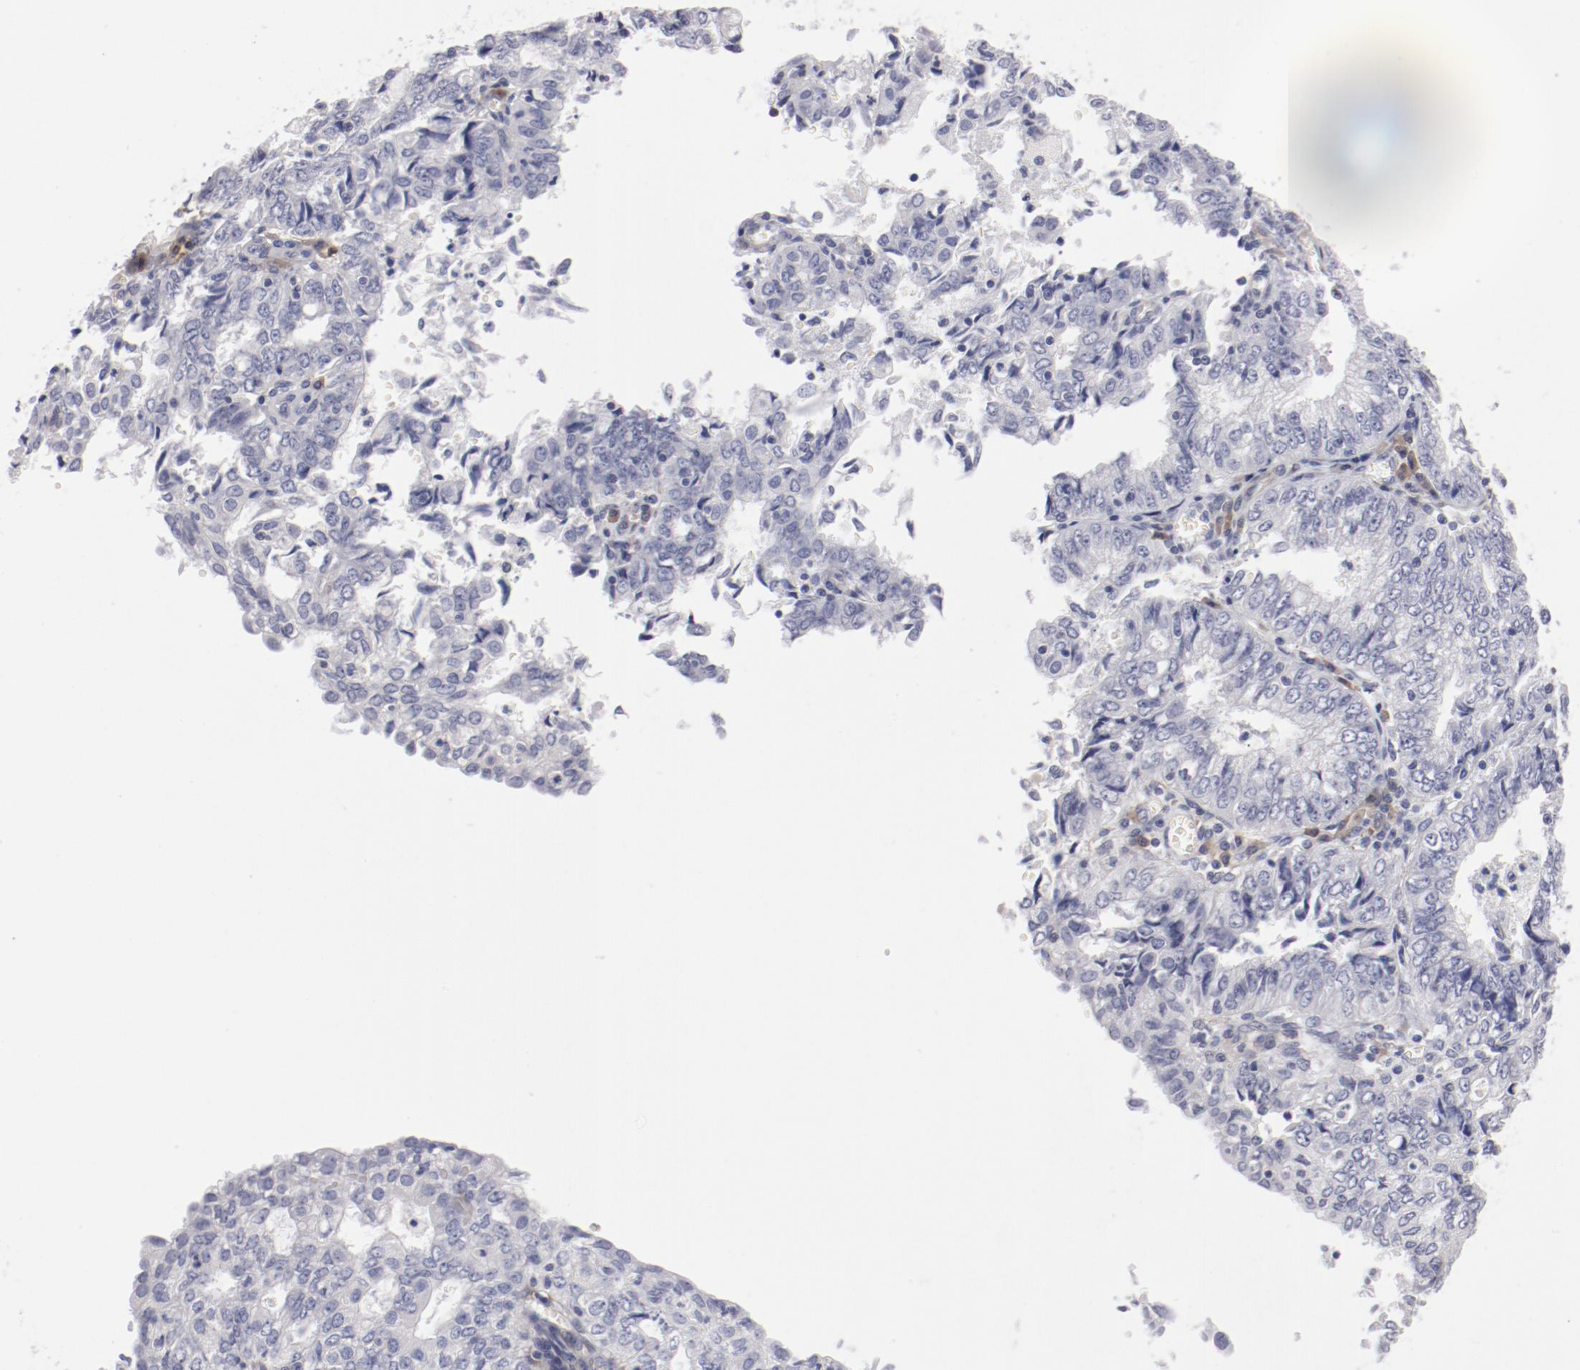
{"staining": {"intensity": "negative", "quantity": "none", "location": "none"}, "tissue": "endometrial cancer", "cell_type": "Tumor cells", "image_type": "cancer", "snomed": [{"axis": "morphology", "description": "Adenocarcinoma, NOS"}, {"axis": "topography", "description": "Endometrium"}], "caption": "Endometrial adenocarcinoma was stained to show a protein in brown. There is no significant positivity in tumor cells.", "gene": "LAX1", "patient": {"sex": "female", "age": 69}}